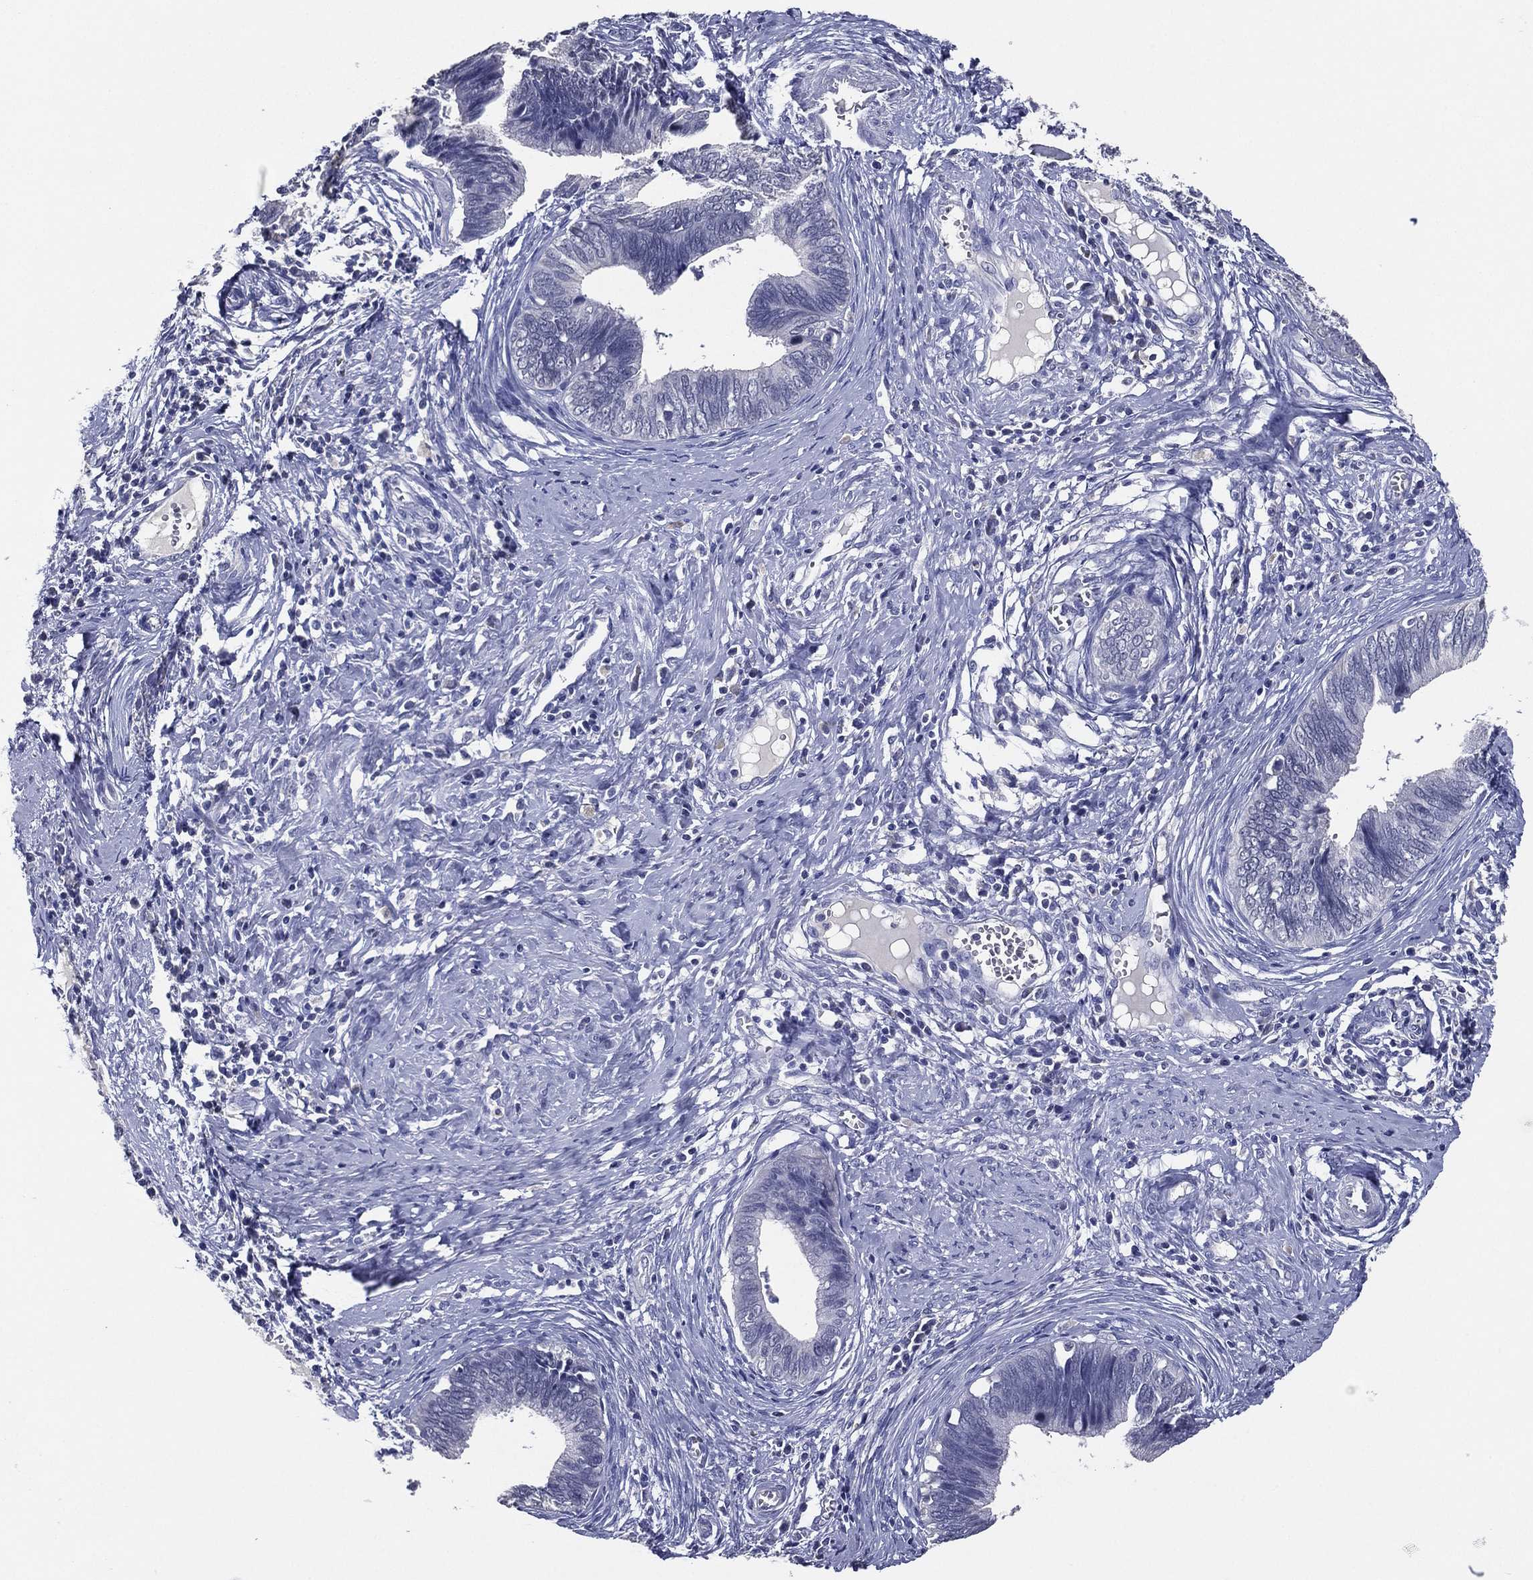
{"staining": {"intensity": "negative", "quantity": "none", "location": "none"}, "tissue": "cervical cancer", "cell_type": "Tumor cells", "image_type": "cancer", "snomed": [{"axis": "morphology", "description": "Adenocarcinoma, NOS"}, {"axis": "topography", "description": "Cervix"}], "caption": "Tumor cells are negative for brown protein staining in cervical adenocarcinoma.", "gene": "TFAP2A", "patient": {"sex": "female", "age": 42}}